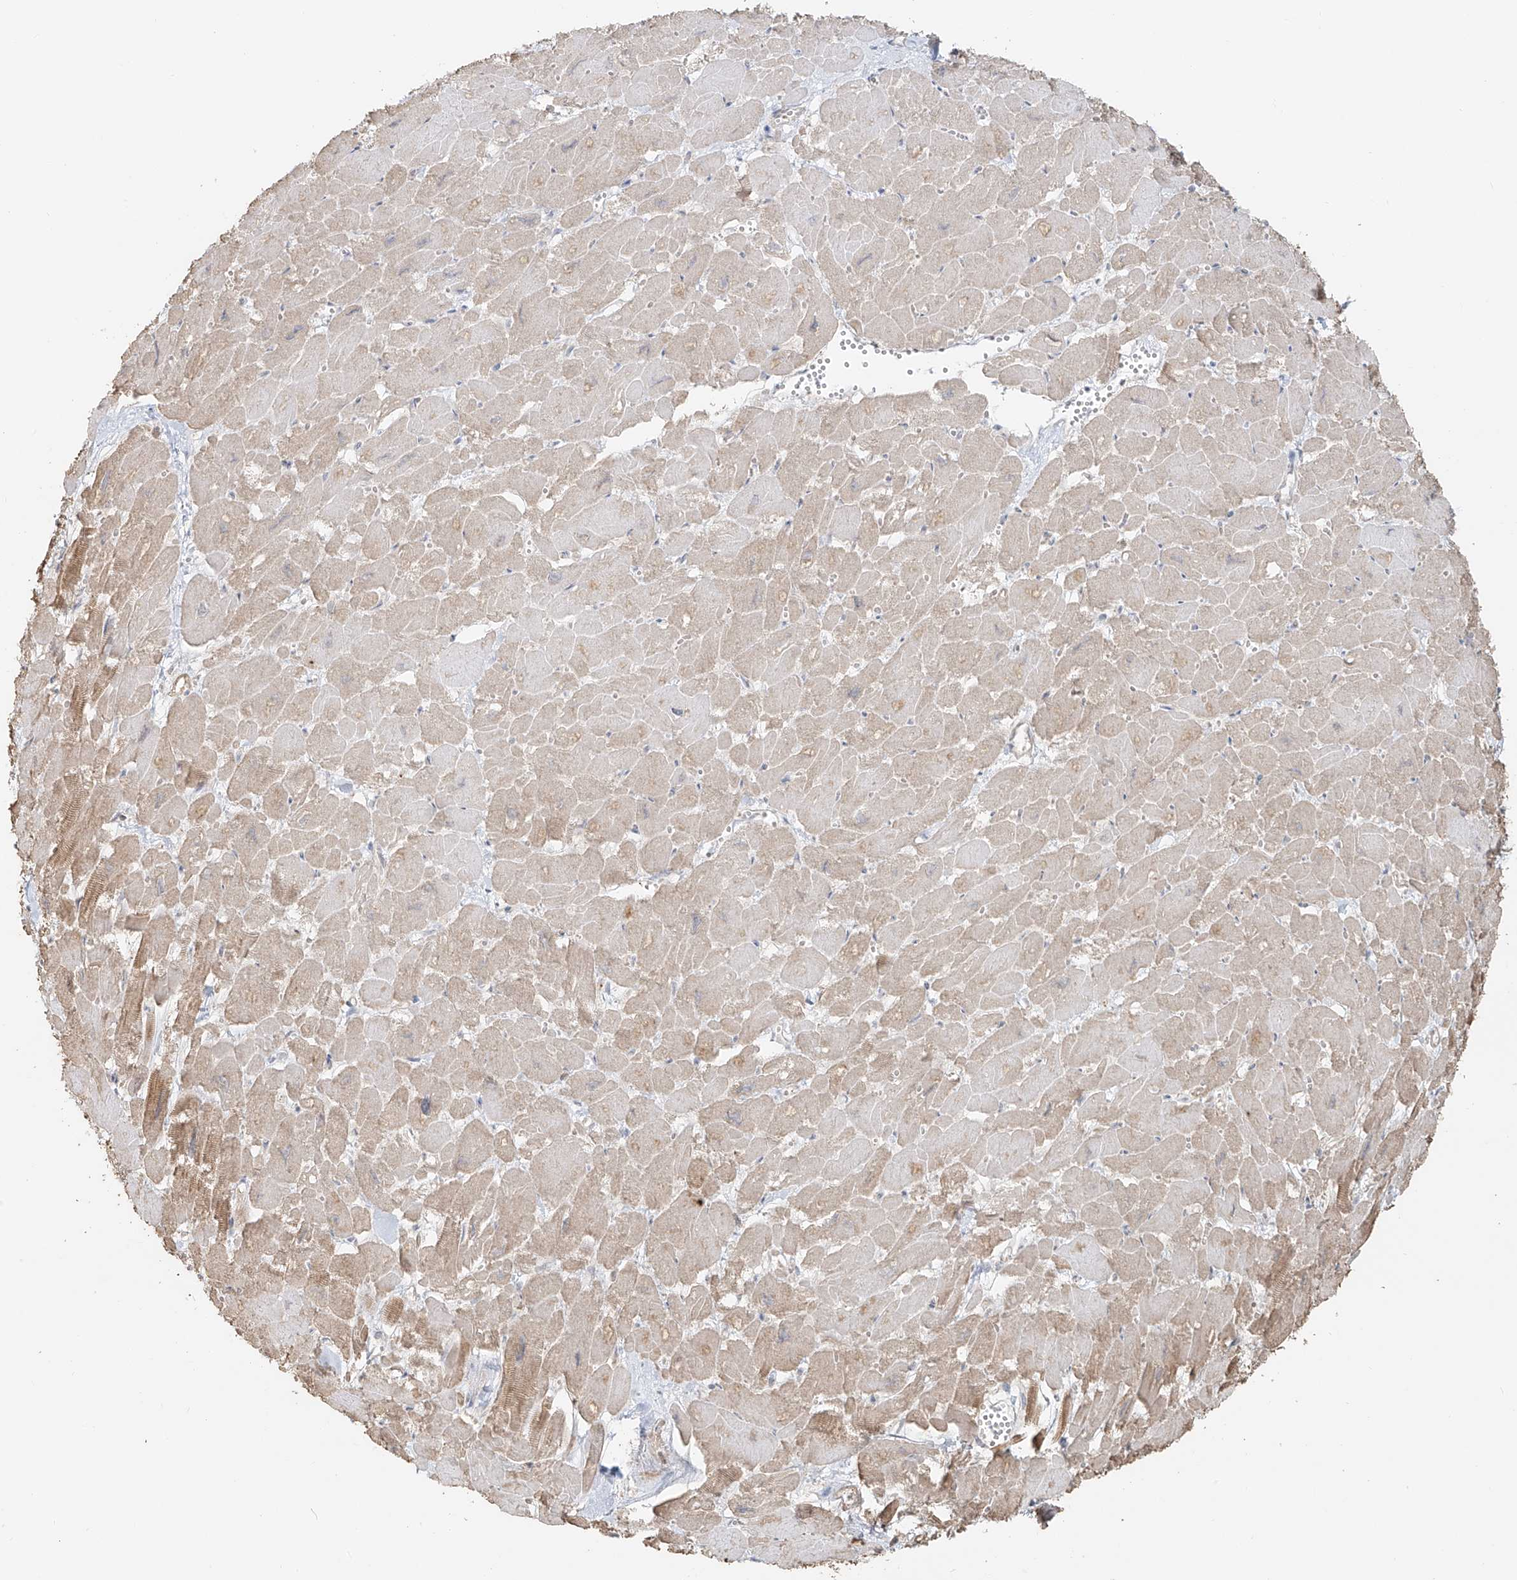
{"staining": {"intensity": "weak", "quantity": "25%-75%", "location": "cytoplasmic/membranous"}, "tissue": "heart muscle", "cell_type": "Cardiomyocytes", "image_type": "normal", "snomed": [{"axis": "morphology", "description": "Normal tissue, NOS"}, {"axis": "topography", "description": "Heart"}], "caption": "About 25%-75% of cardiomyocytes in unremarkable human heart muscle display weak cytoplasmic/membranous protein positivity as visualized by brown immunohistochemical staining.", "gene": "NPHS1", "patient": {"sex": "male", "age": 54}}